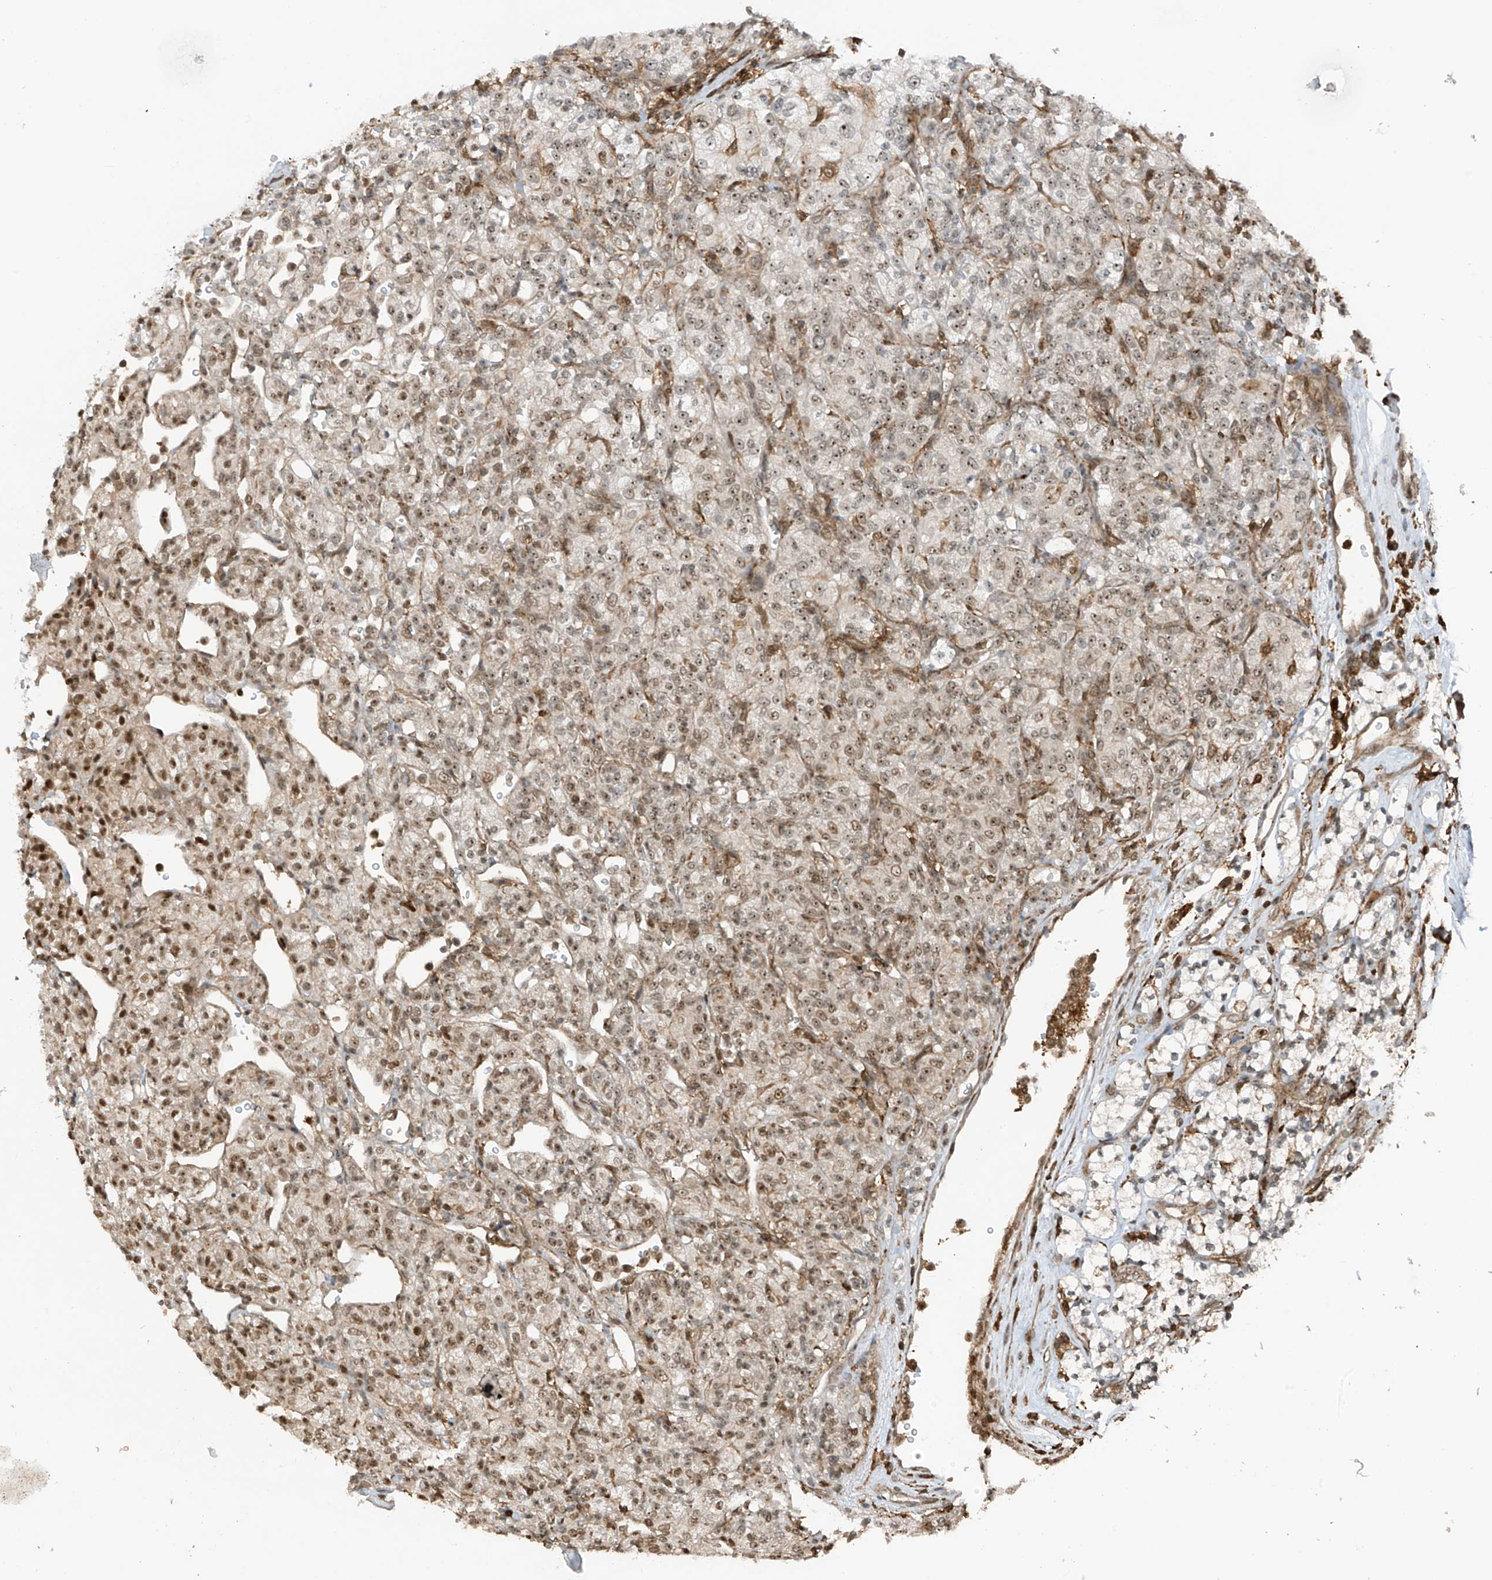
{"staining": {"intensity": "weak", "quantity": ">75%", "location": "nuclear"}, "tissue": "renal cancer", "cell_type": "Tumor cells", "image_type": "cancer", "snomed": [{"axis": "morphology", "description": "Adenocarcinoma, NOS"}, {"axis": "topography", "description": "Kidney"}], "caption": "DAB immunohistochemical staining of adenocarcinoma (renal) demonstrates weak nuclear protein staining in approximately >75% of tumor cells.", "gene": "REPIN1", "patient": {"sex": "male", "age": 77}}